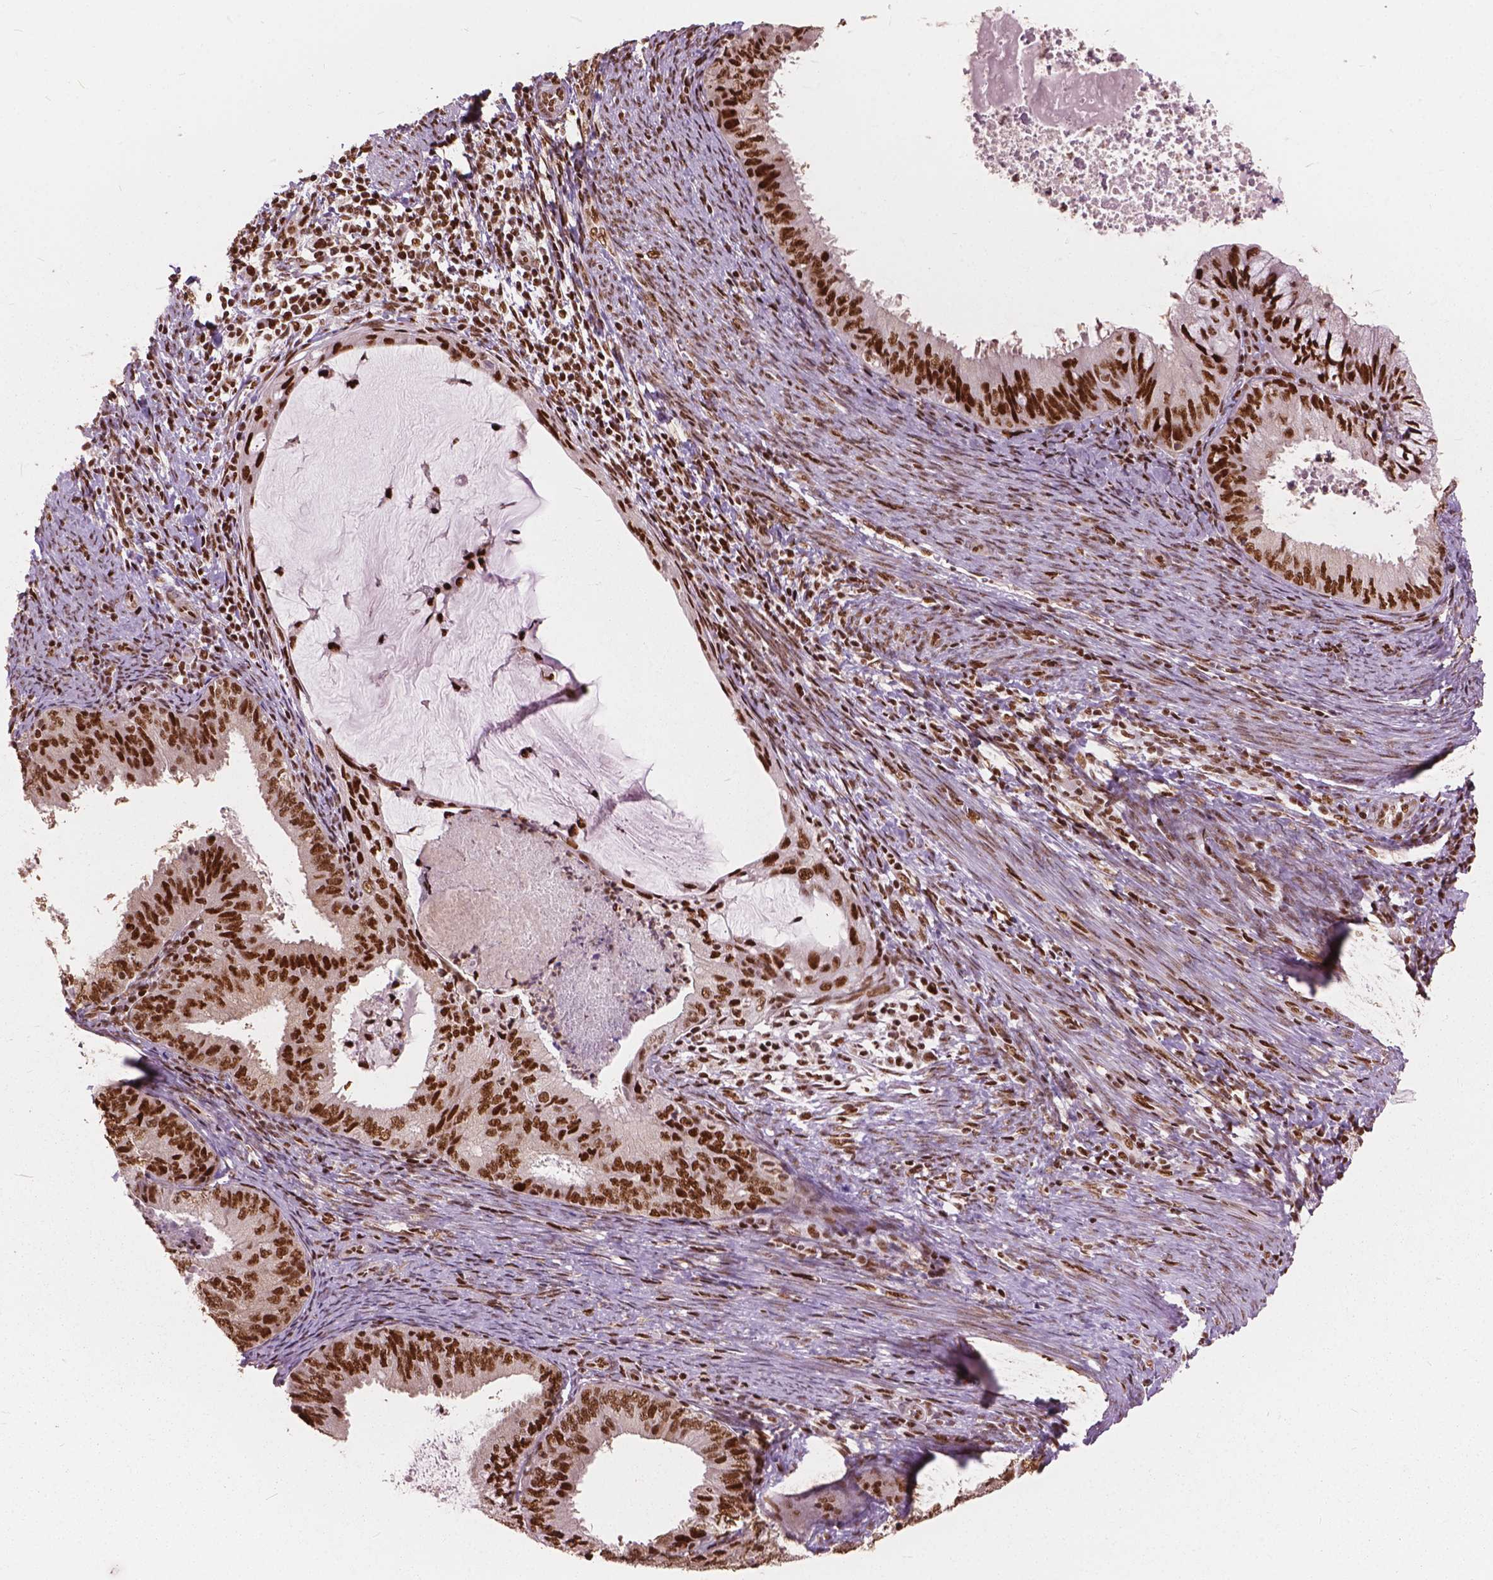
{"staining": {"intensity": "strong", "quantity": ">75%", "location": "nuclear"}, "tissue": "endometrial cancer", "cell_type": "Tumor cells", "image_type": "cancer", "snomed": [{"axis": "morphology", "description": "Adenocarcinoma, NOS"}, {"axis": "topography", "description": "Endometrium"}], "caption": "There is high levels of strong nuclear staining in tumor cells of endometrial cancer (adenocarcinoma), as demonstrated by immunohistochemical staining (brown color).", "gene": "ANP32B", "patient": {"sex": "female", "age": 57}}